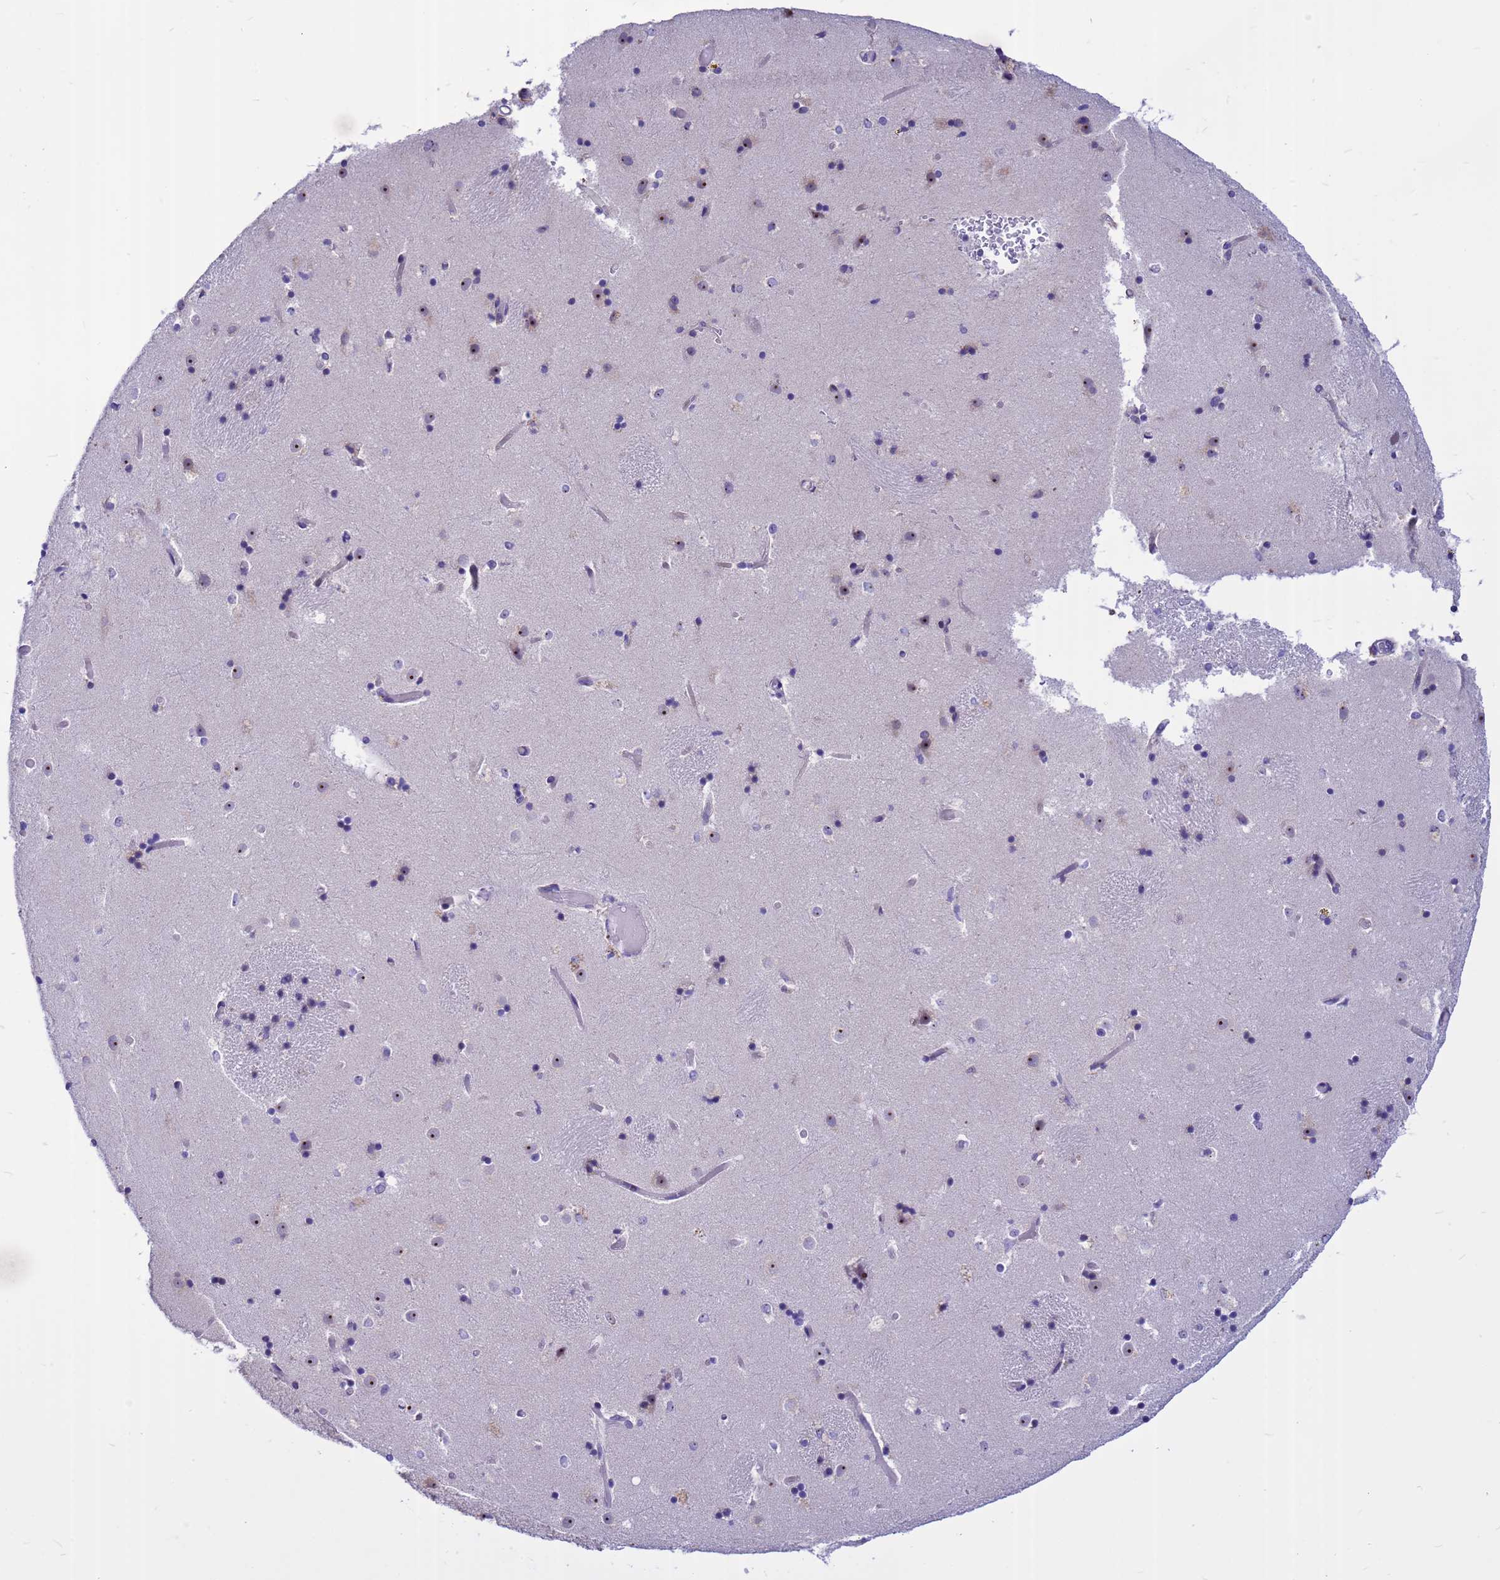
{"staining": {"intensity": "negative", "quantity": "none", "location": "none"}, "tissue": "caudate", "cell_type": "Glial cells", "image_type": "normal", "snomed": [{"axis": "morphology", "description": "Normal tissue, NOS"}, {"axis": "topography", "description": "Lateral ventricle wall"}], "caption": "Immunohistochemistry (IHC) of unremarkable caudate demonstrates no staining in glial cells. Nuclei are stained in blue.", "gene": "DMRTC2", "patient": {"sex": "female", "age": 52}}